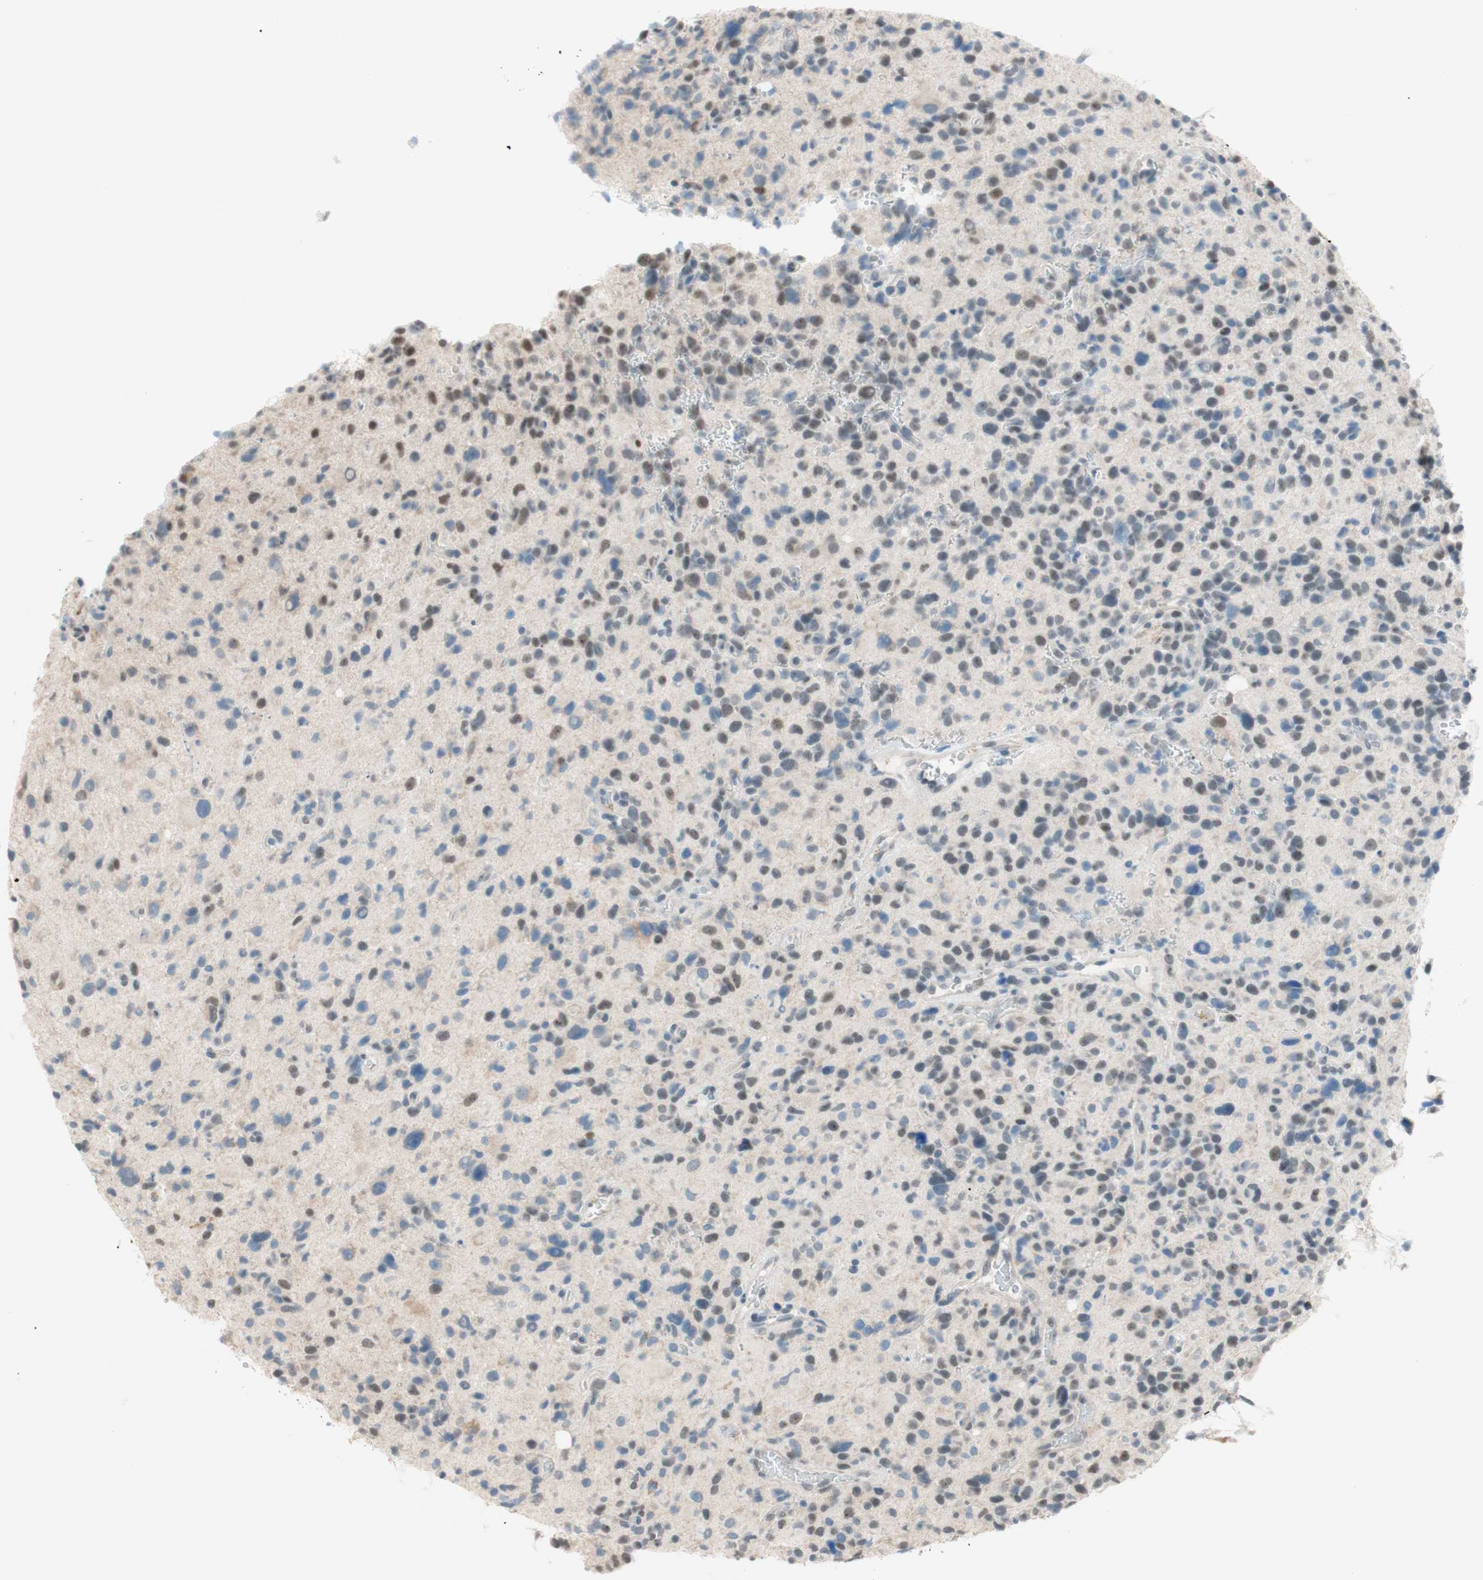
{"staining": {"intensity": "weak", "quantity": "25%-75%", "location": "nuclear"}, "tissue": "glioma", "cell_type": "Tumor cells", "image_type": "cancer", "snomed": [{"axis": "morphology", "description": "Glioma, malignant, High grade"}, {"axis": "topography", "description": "Brain"}], "caption": "DAB immunohistochemical staining of glioma exhibits weak nuclear protein positivity in about 25%-75% of tumor cells.", "gene": "JPH1", "patient": {"sex": "male", "age": 48}}